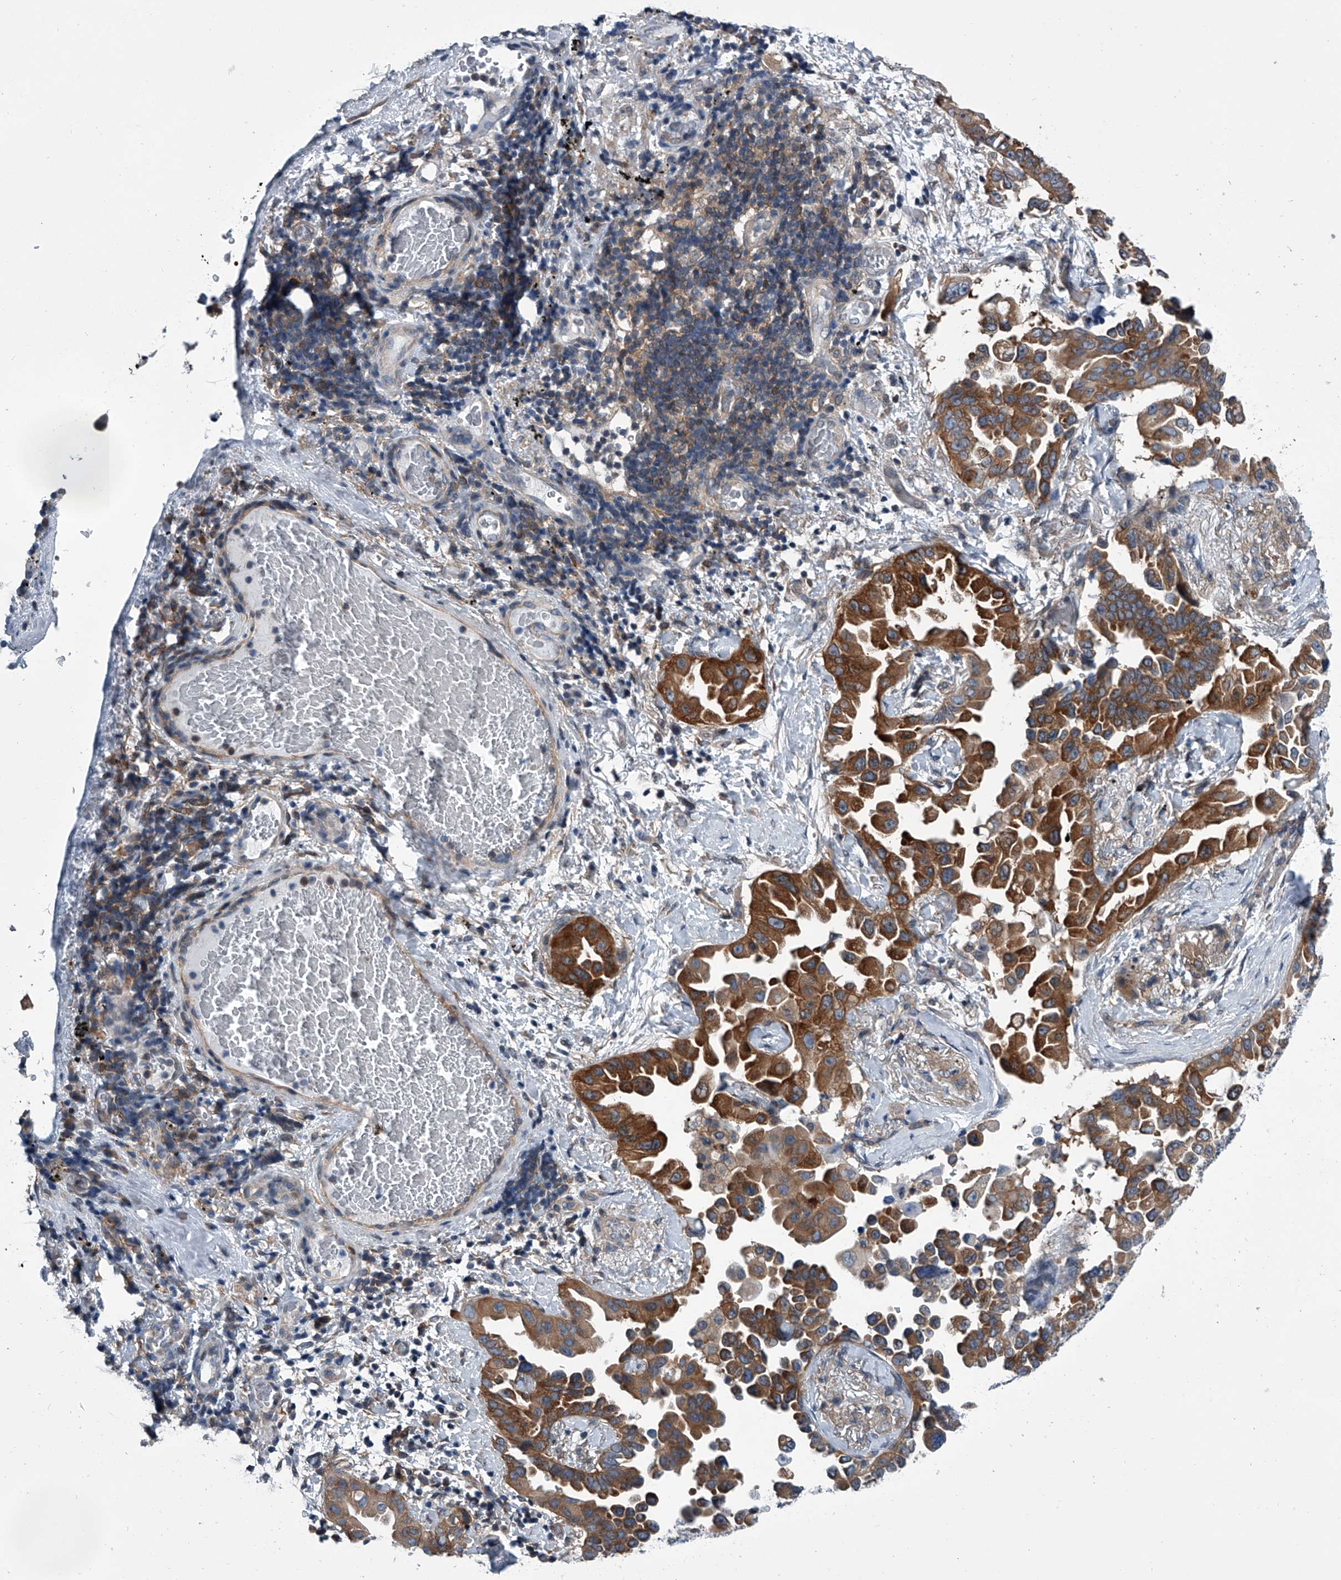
{"staining": {"intensity": "strong", "quantity": ">75%", "location": "cytoplasmic/membranous"}, "tissue": "lung cancer", "cell_type": "Tumor cells", "image_type": "cancer", "snomed": [{"axis": "morphology", "description": "Adenocarcinoma, NOS"}, {"axis": "topography", "description": "Lung"}], "caption": "IHC image of human lung adenocarcinoma stained for a protein (brown), which exhibits high levels of strong cytoplasmic/membranous positivity in approximately >75% of tumor cells.", "gene": "PPP2R5D", "patient": {"sex": "female", "age": 67}}